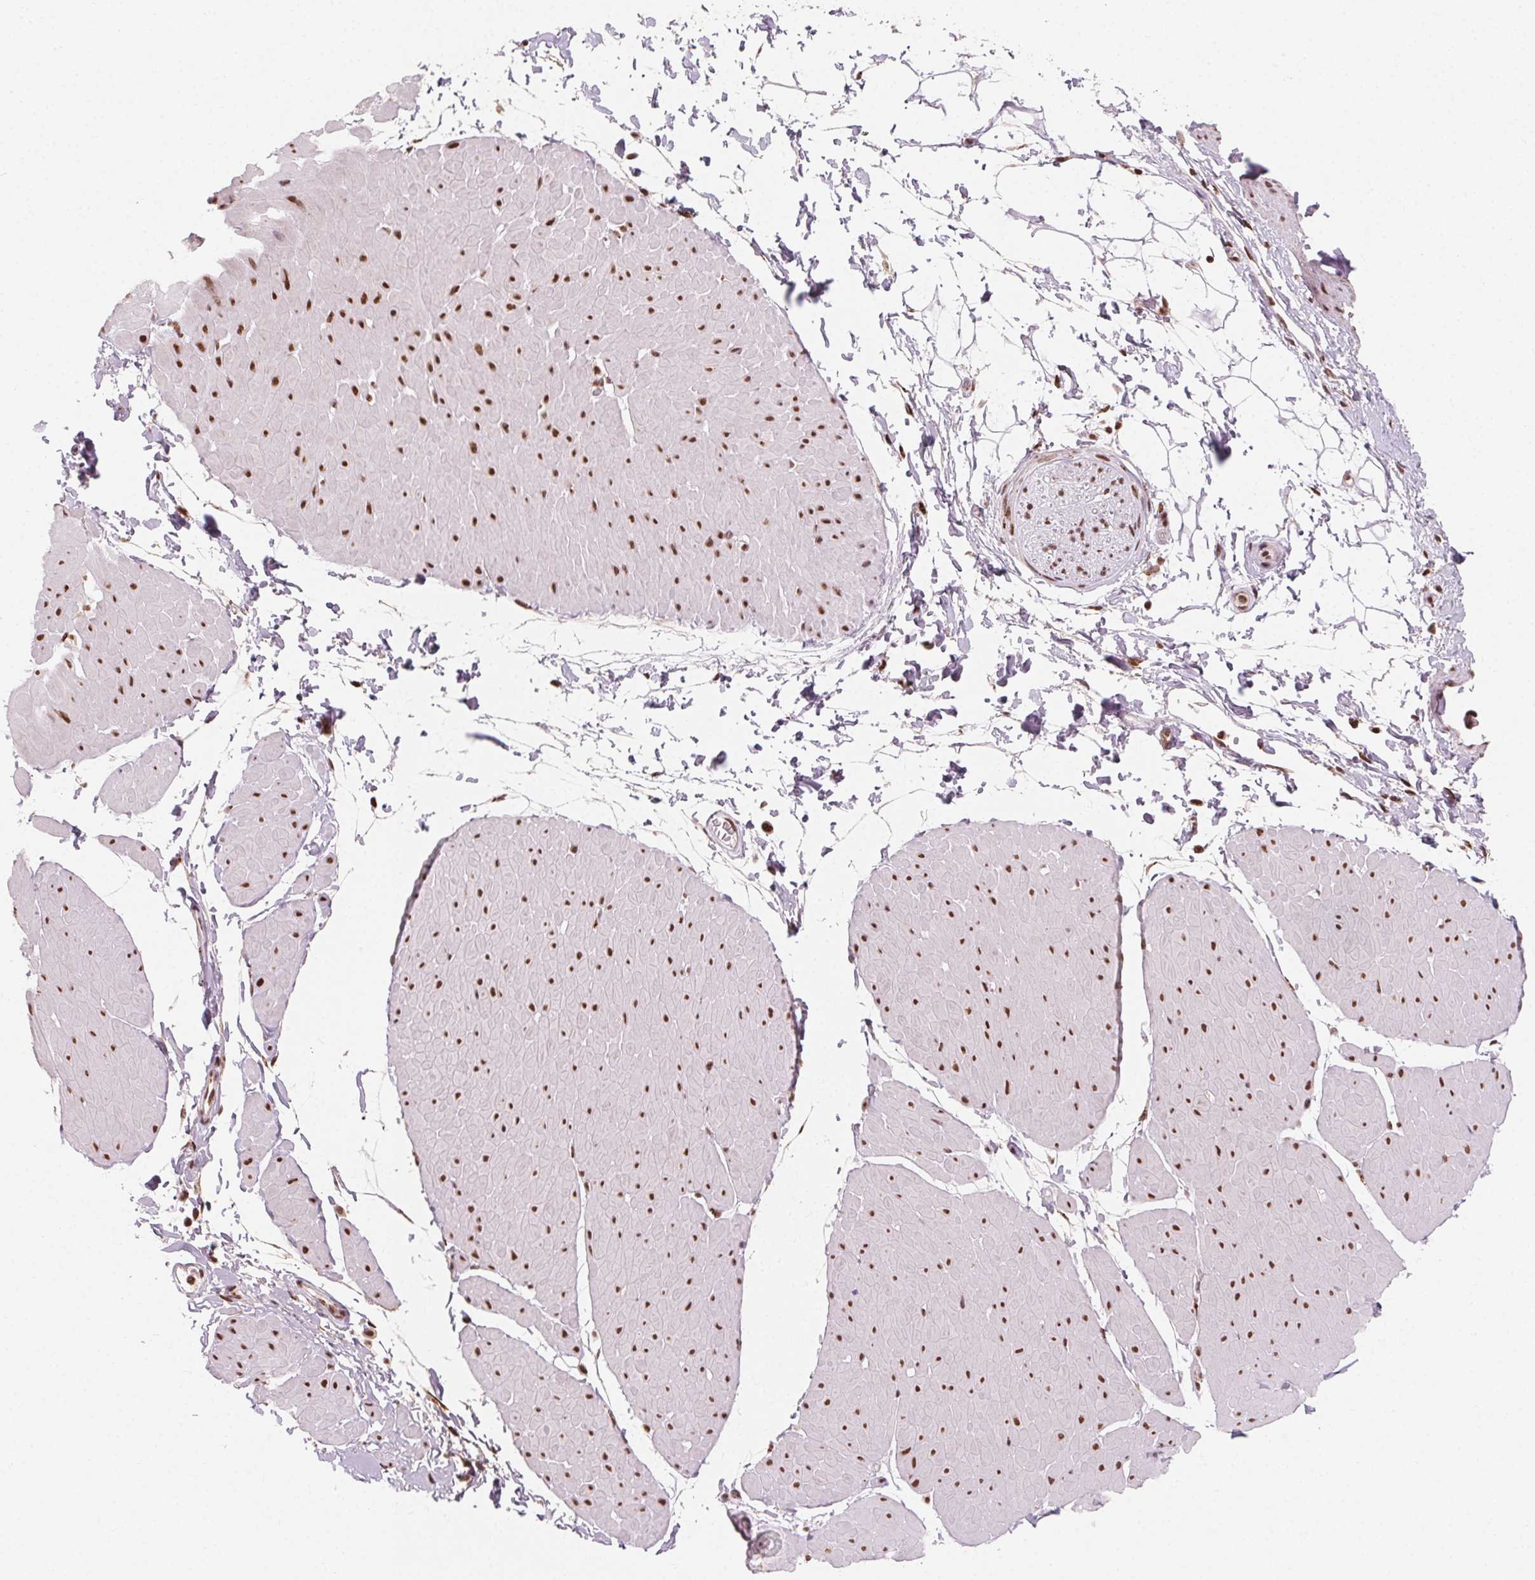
{"staining": {"intensity": "moderate", "quantity": "25%-75%", "location": "nuclear"}, "tissue": "adipose tissue", "cell_type": "Adipocytes", "image_type": "normal", "snomed": [{"axis": "morphology", "description": "Normal tissue, NOS"}, {"axis": "topography", "description": "Smooth muscle"}, {"axis": "topography", "description": "Peripheral nerve tissue"}], "caption": "High-power microscopy captured an IHC histopathology image of normal adipose tissue, revealing moderate nuclear positivity in approximately 25%-75% of adipocytes.", "gene": "TOPORS", "patient": {"sex": "male", "age": 58}}